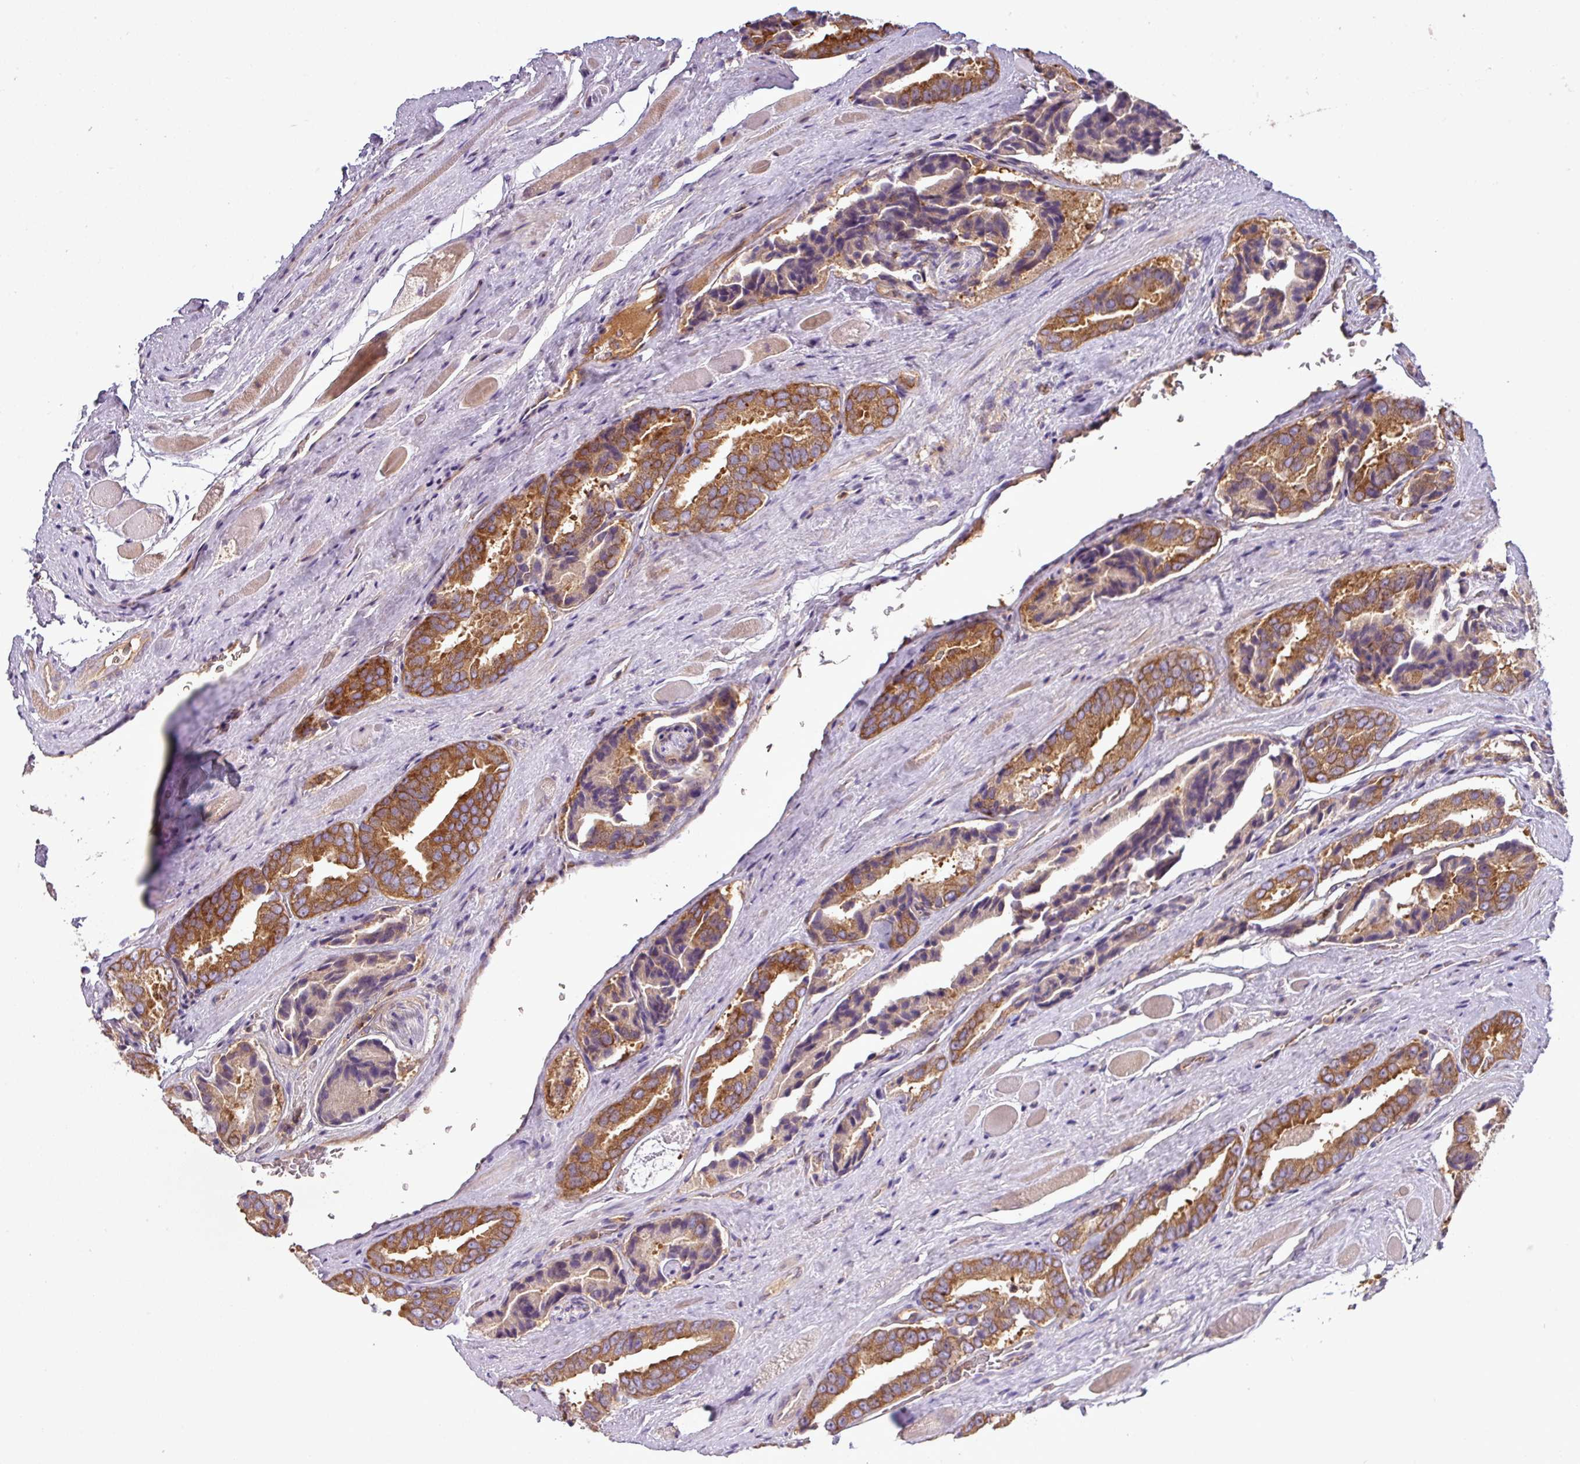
{"staining": {"intensity": "strong", "quantity": ">75%", "location": "cytoplasmic/membranous"}, "tissue": "prostate cancer", "cell_type": "Tumor cells", "image_type": "cancer", "snomed": [{"axis": "morphology", "description": "Adenocarcinoma, High grade"}, {"axis": "topography", "description": "Prostate"}], "caption": "Immunohistochemistry (IHC) photomicrograph of human high-grade adenocarcinoma (prostate) stained for a protein (brown), which demonstrates high levels of strong cytoplasmic/membranous expression in about >75% of tumor cells.", "gene": "LRRC74B", "patient": {"sex": "male", "age": 72}}